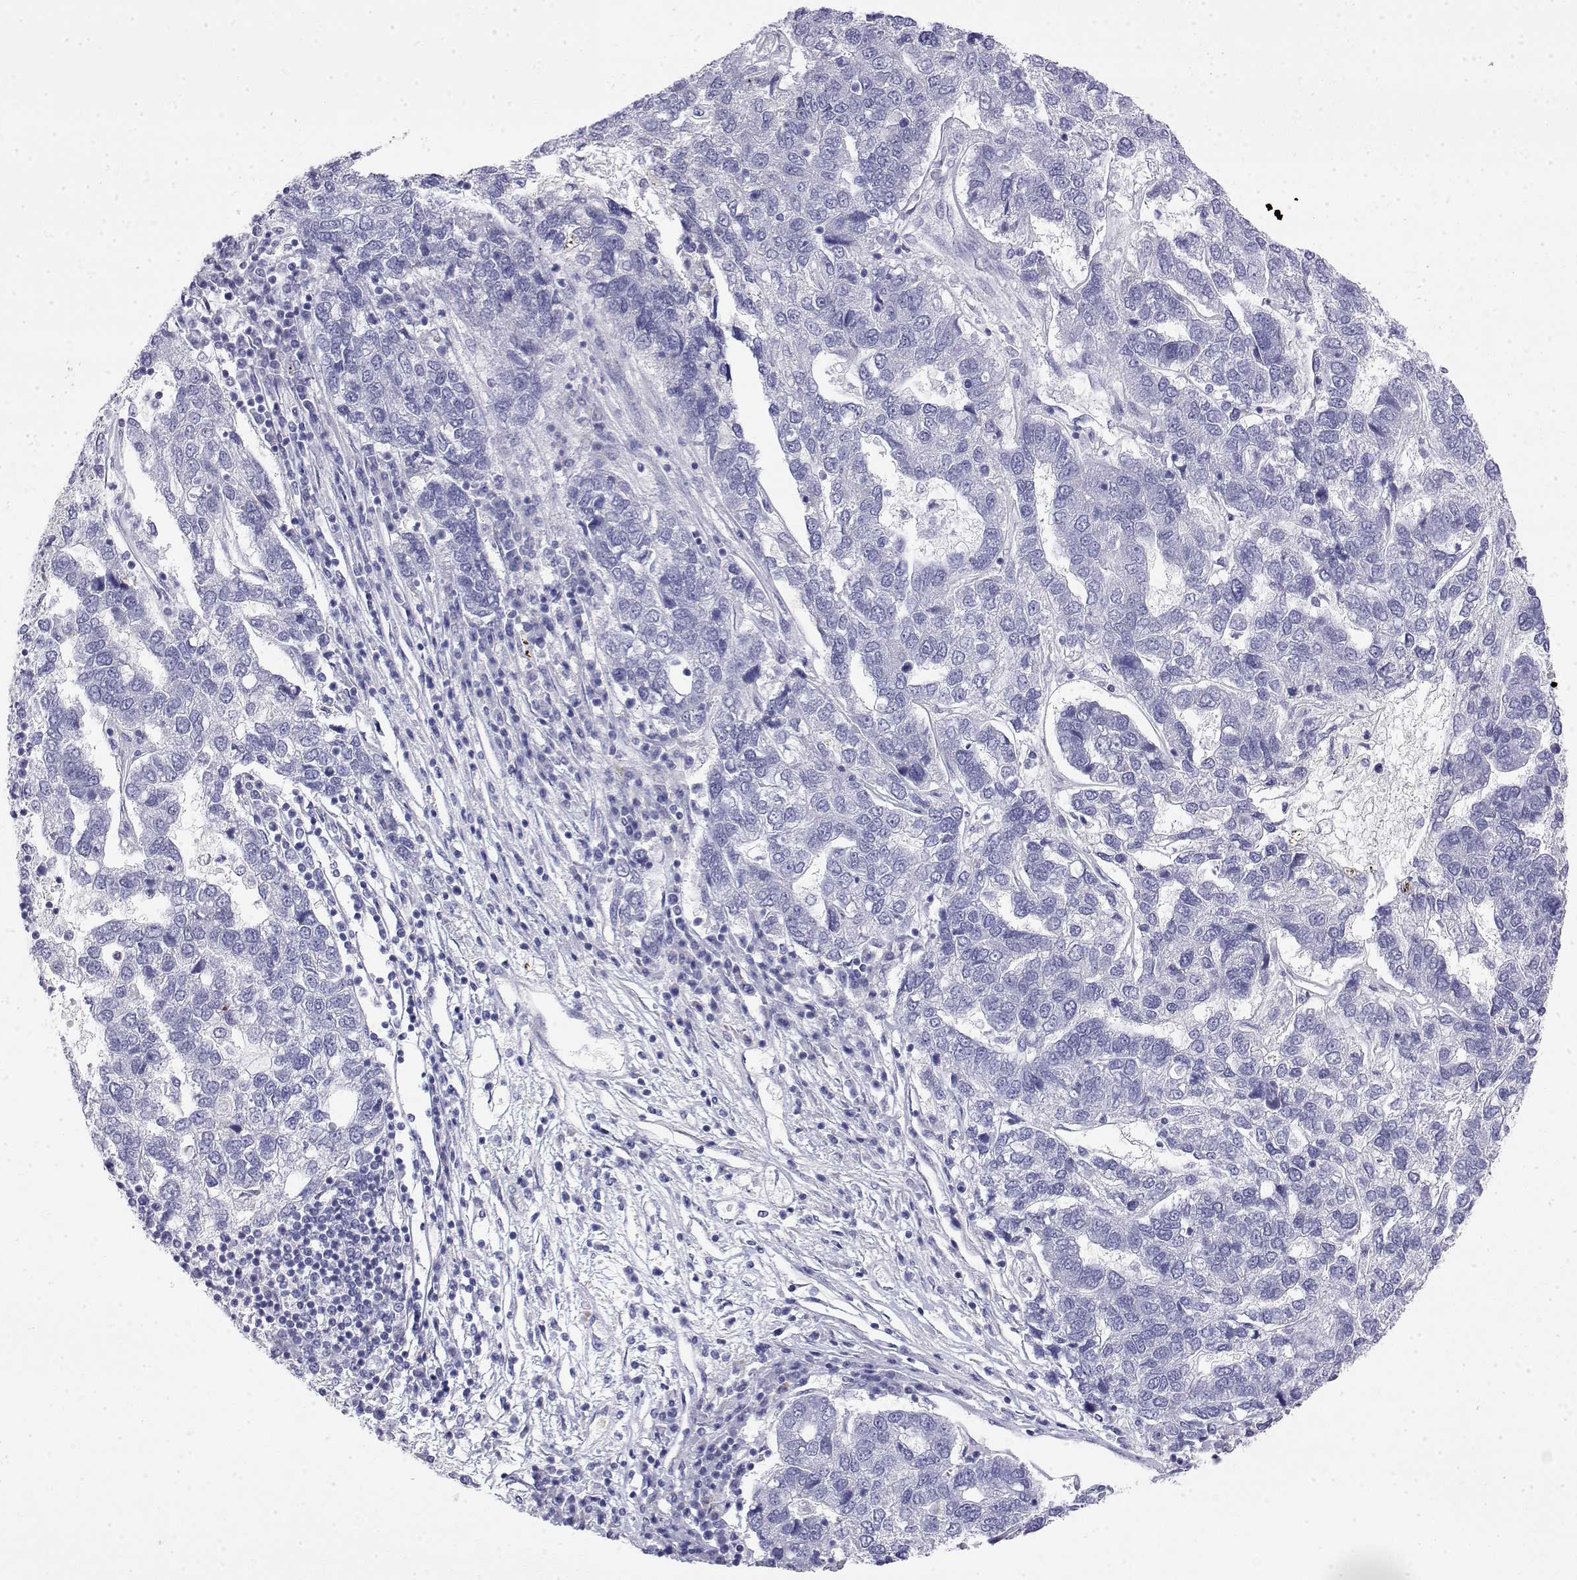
{"staining": {"intensity": "negative", "quantity": "none", "location": "none"}, "tissue": "pancreatic cancer", "cell_type": "Tumor cells", "image_type": "cancer", "snomed": [{"axis": "morphology", "description": "Adenocarcinoma, NOS"}, {"axis": "topography", "description": "Pancreas"}], "caption": "This is an immunohistochemistry (IHC) photomicrograph of pancreatic cancer (adenocarcinoma). There is no expression in tumor cells.", "gene": "LY6D", "patient": {"sex": "female", "age": 61}}